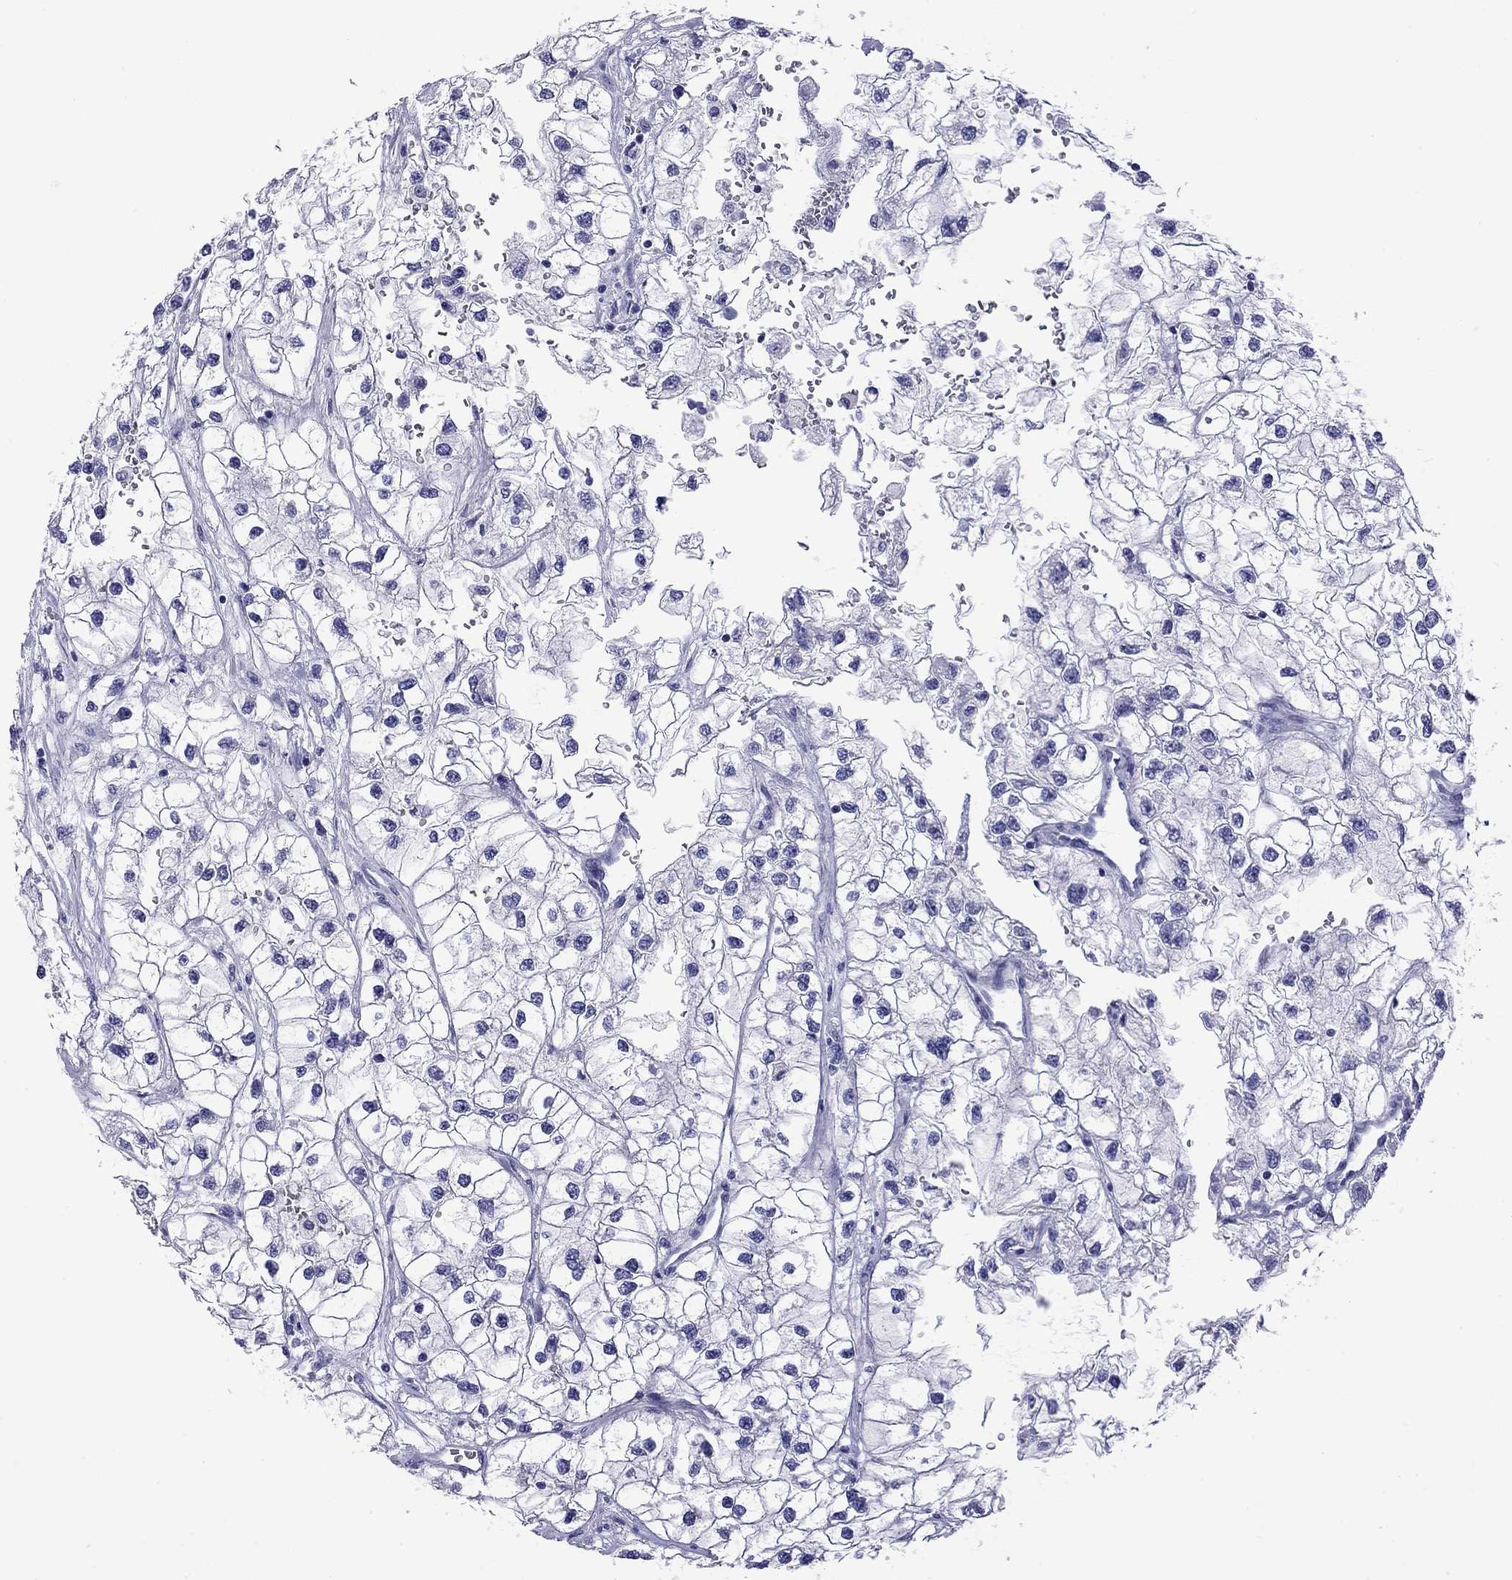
{"staining": {"intensity": "negative", "quantity": "none", "location": "none"}, "tissue": "renal cancer", "cell_type": "Tumor cells", "image_type": "cancer", "snomed": [{"axis": "morphology", "description": "Adenocarcinoma, NOS"}, {"axis": "topography", "description": "Kidney"}], "caption": "The micrograph shows no staining of tumor cells in adenocarcinoma (renal). The staining is performed using DAB brown chromogen with nuclei counter-stained in using hematoxylin.", "gene": "KIAA2012", "patient": {"sex": "male", "age": 59}}